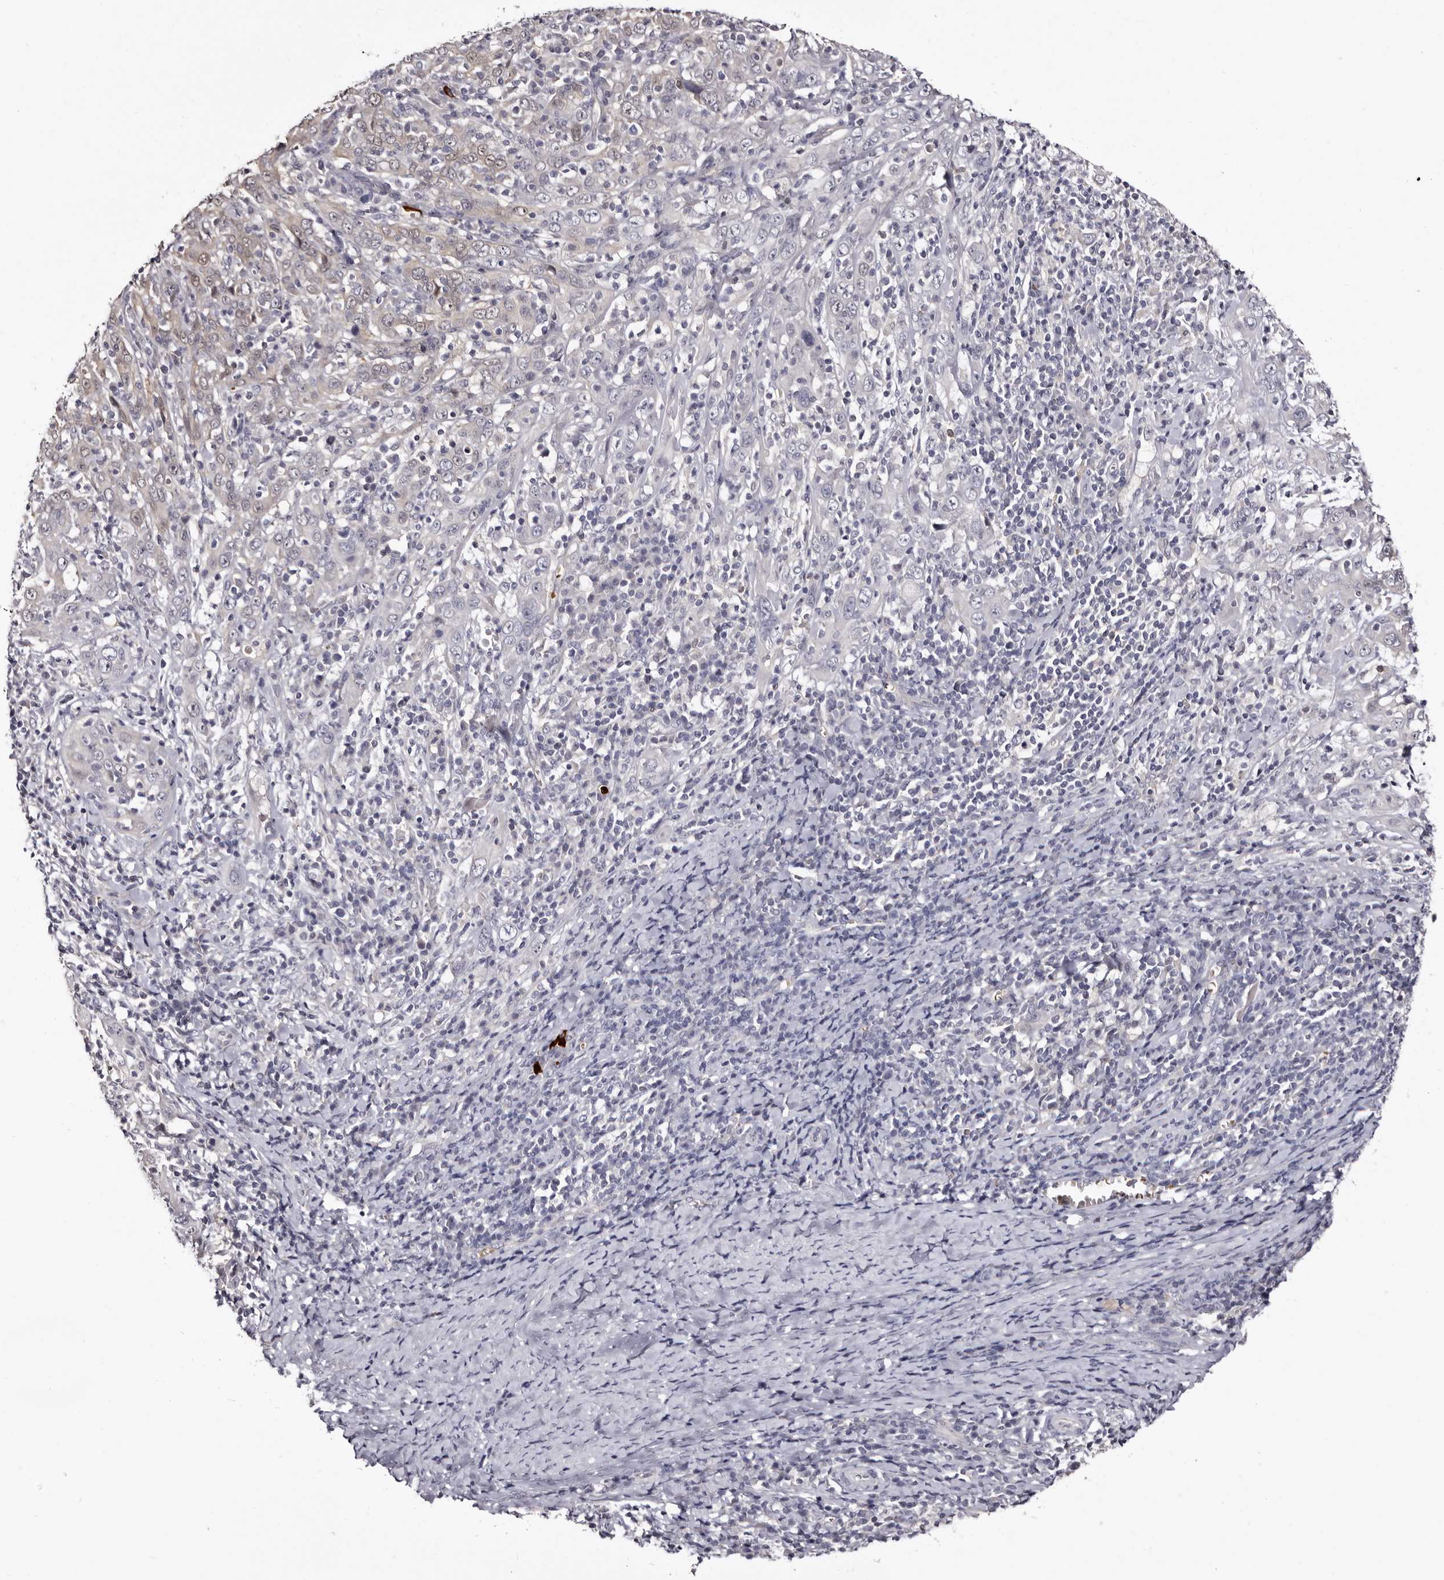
{"staining": {"intensity": "weak", "quantity": "<25%", "location": "cytoplasmic/membranous"}, "tissue": "cervical cancer", "cell_type": "Tumor cells", "image_type": "cancer", "snomed": [{"axis": "morphology", "description": "Squamous cell carcinoma, NOS"}, {"axis": "topography", "description": "Cervix"}], "caption": "Cervical cancer (squamous cell carcinoma) was stained to show a protein in brown. There is no significant positivity in tumor cells. Nuclei are stained in blue.", "gene": "BPGM", "patient": {"sex": "female", "age": 46}}